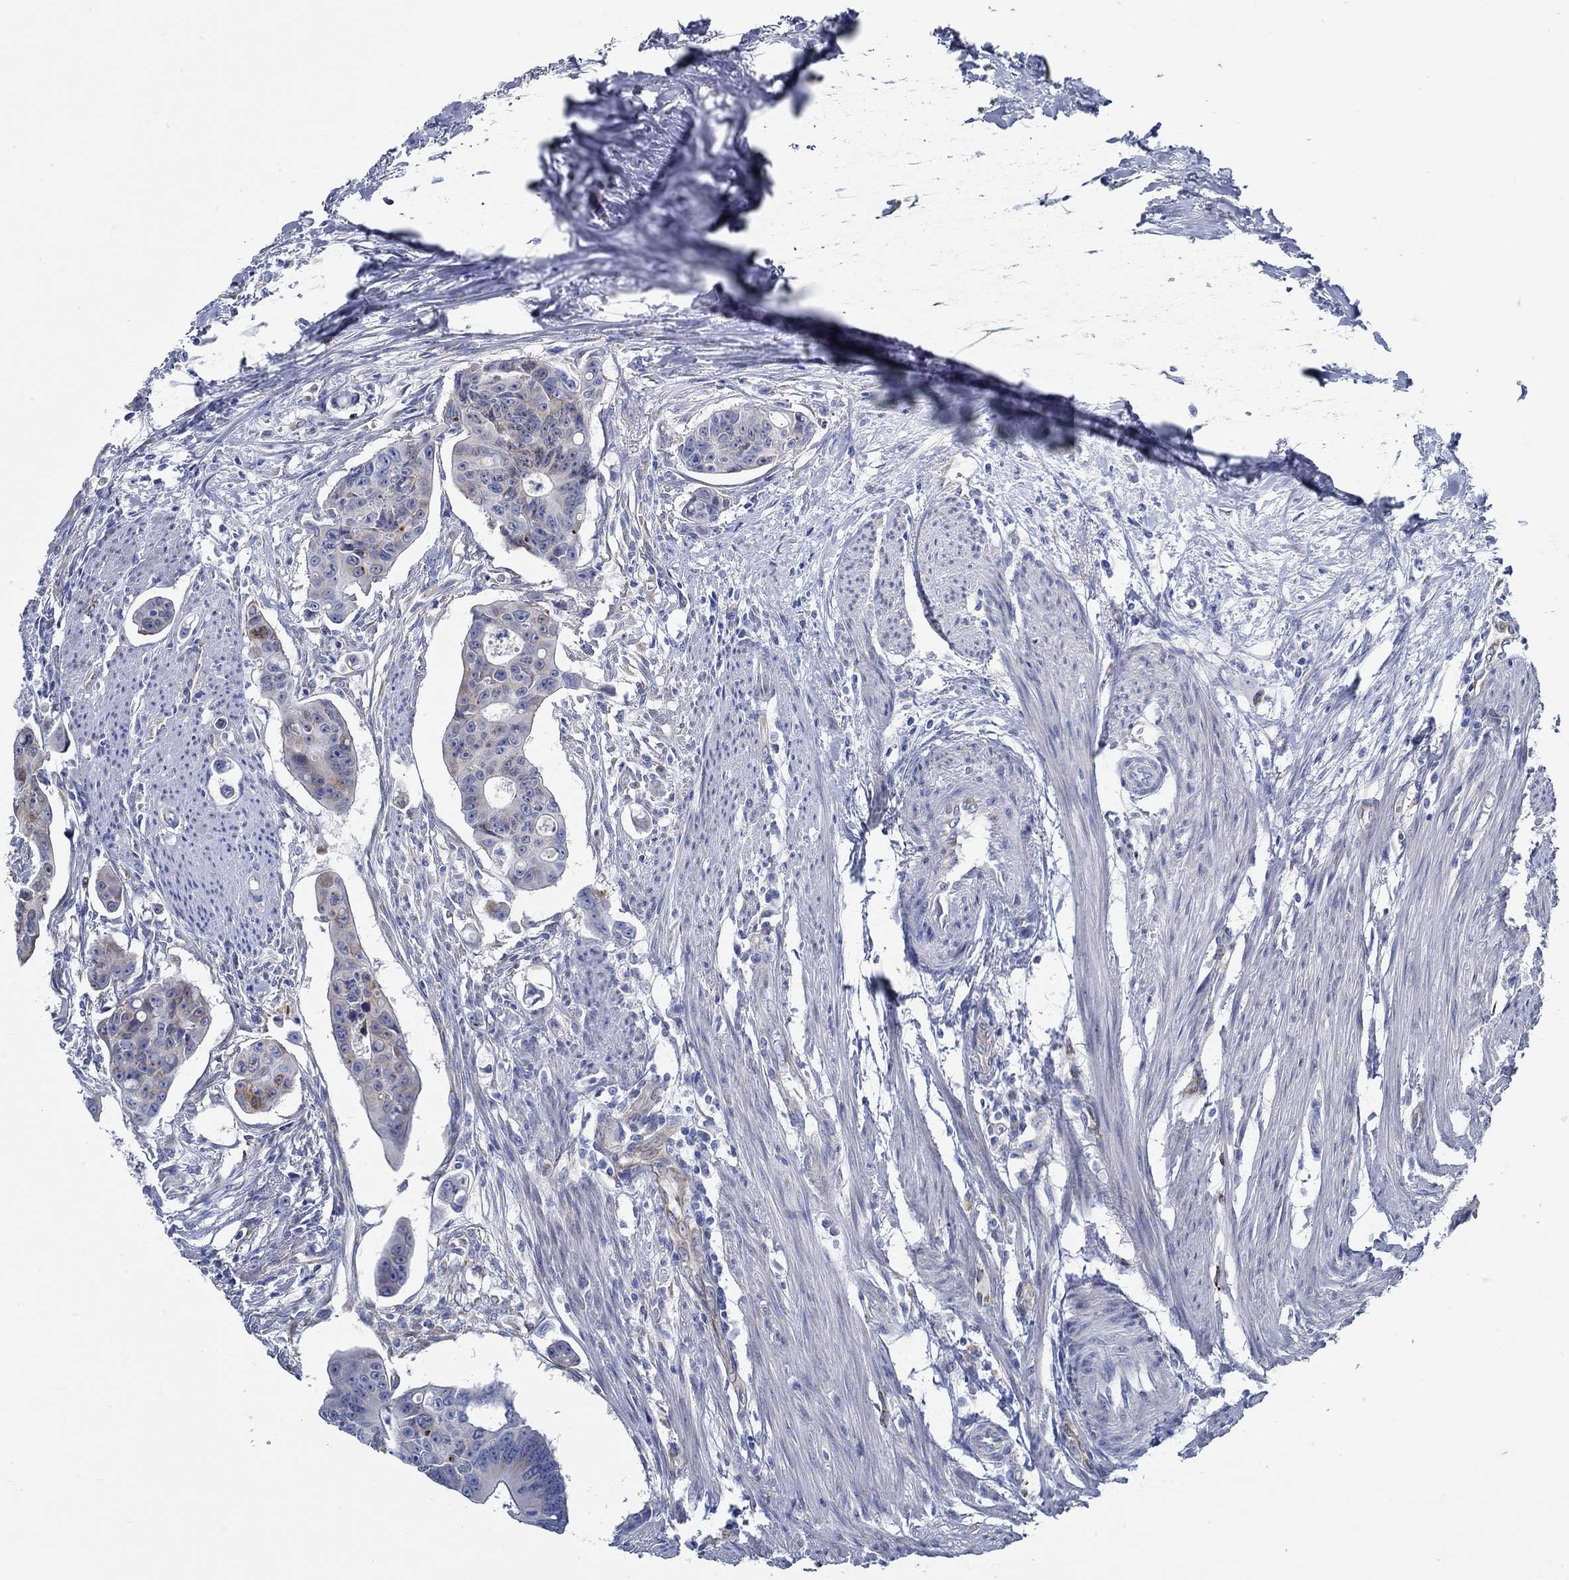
{"staining": {"intensity": "moderate", "quantity": "<25%", "location": "cytoplasmic/membranous"}, "tissue": "colorectal cancer", "cell_type": "Tumor cells", "image_type": "cancer", "snomed": [{"axis": "morphology", "description": "Adenocarcinoma, NOS"}, {"axis": "topography", "description": "Colon"}], "caption": "This is an image of immunohistochemistry staining of colorectal cancer (adenocarcinoma), which shows moderate expression in the cytoplasmic/membranous of tumor cells.", "gene": "HECW2", "patient": {"sex": "male", "age": 70}}